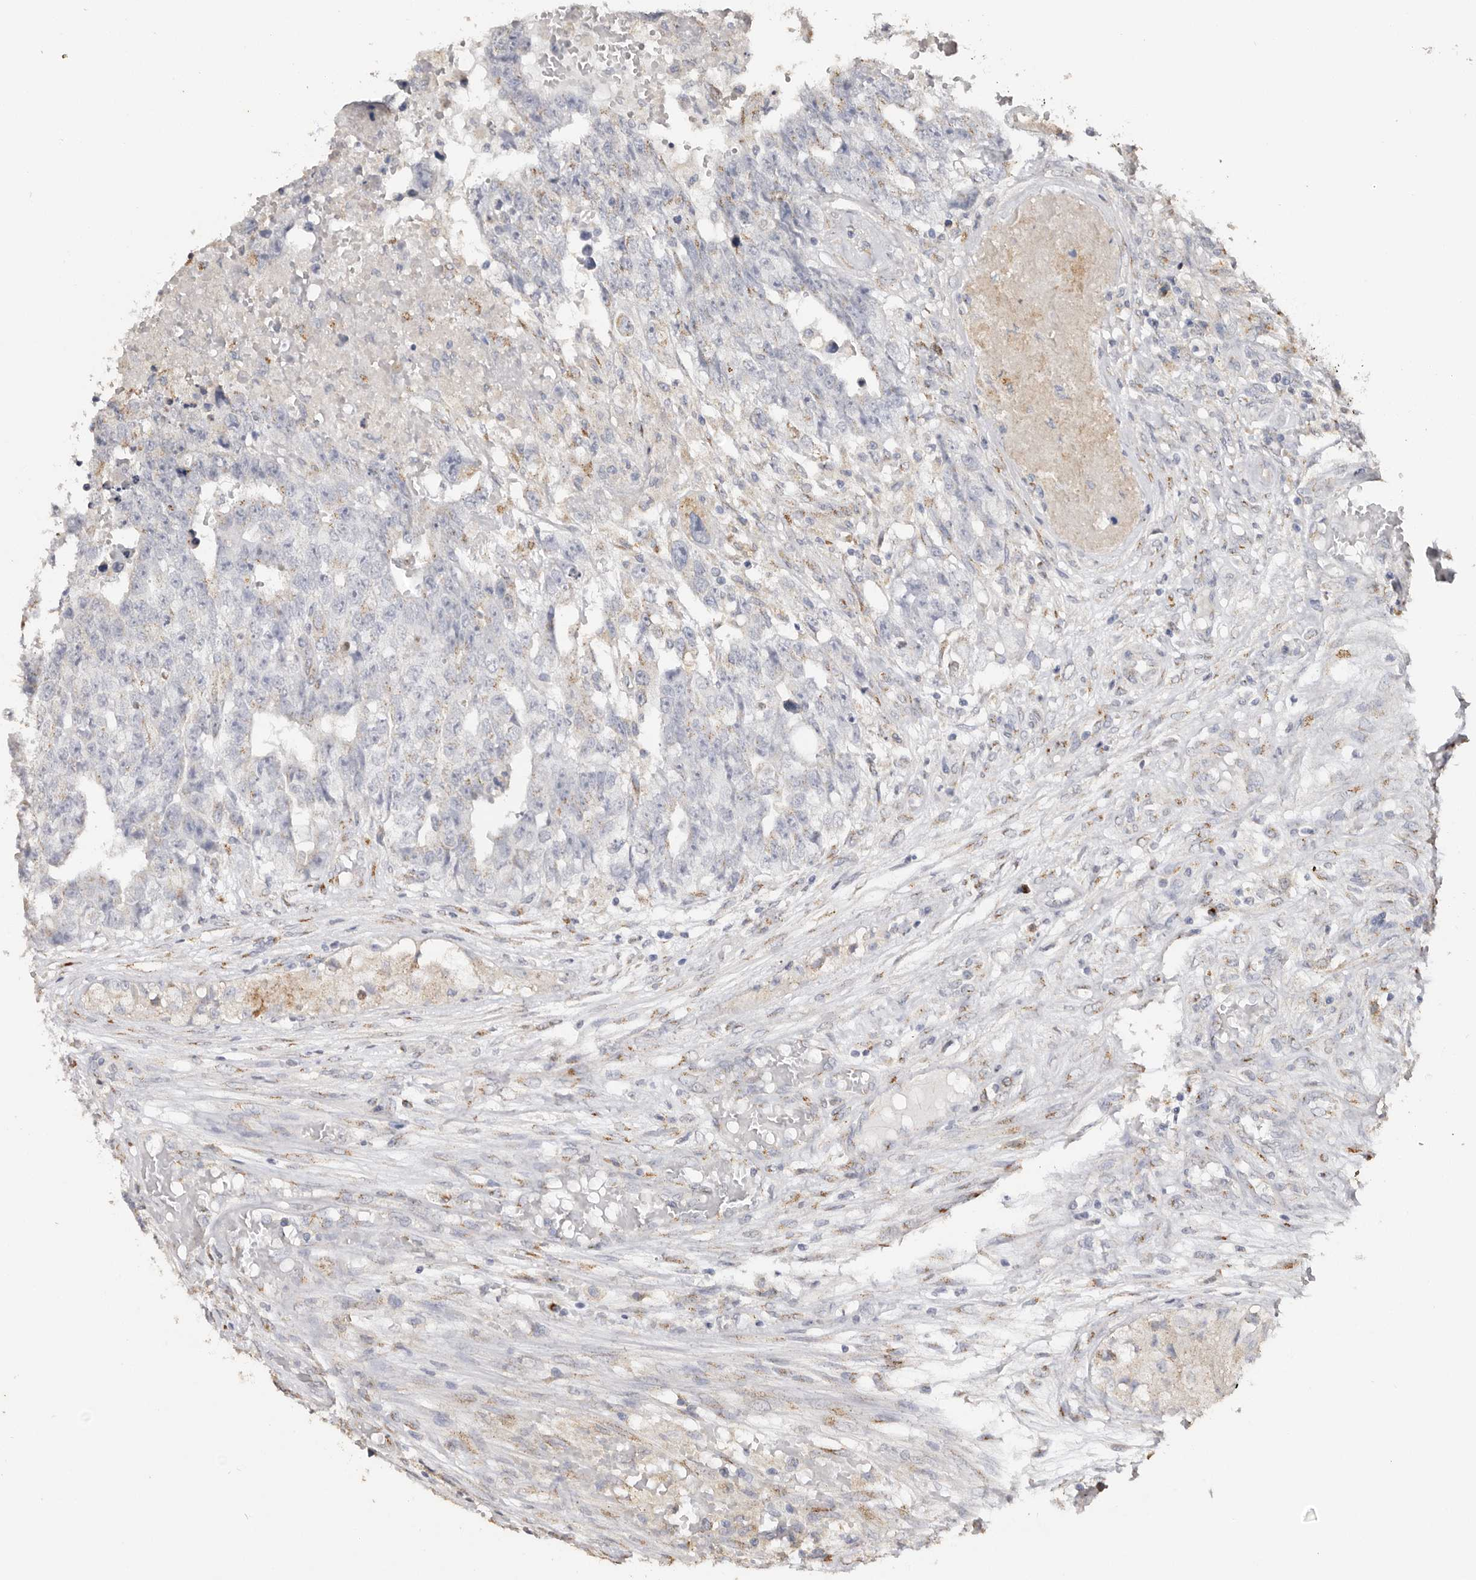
{"staining": {"intensity": "negative", "quantity": "none", "location": "none"}, "tissue": "testis cancer", "cell_type": "Tumor cells", "image_type": "cancer", "snomed": [{"axis": "morphology", "description": "Carcinoma, Embryonal, NOS"}, {"axis": "topography", "description": "Testis"}], "caption": "Immunohistochemistry of testis cancer (embryonal carcinoma) exhibits no expression in tumor cells.", "gene": "LGALS7B", "patient": {"sex": "male", "age": 25}}